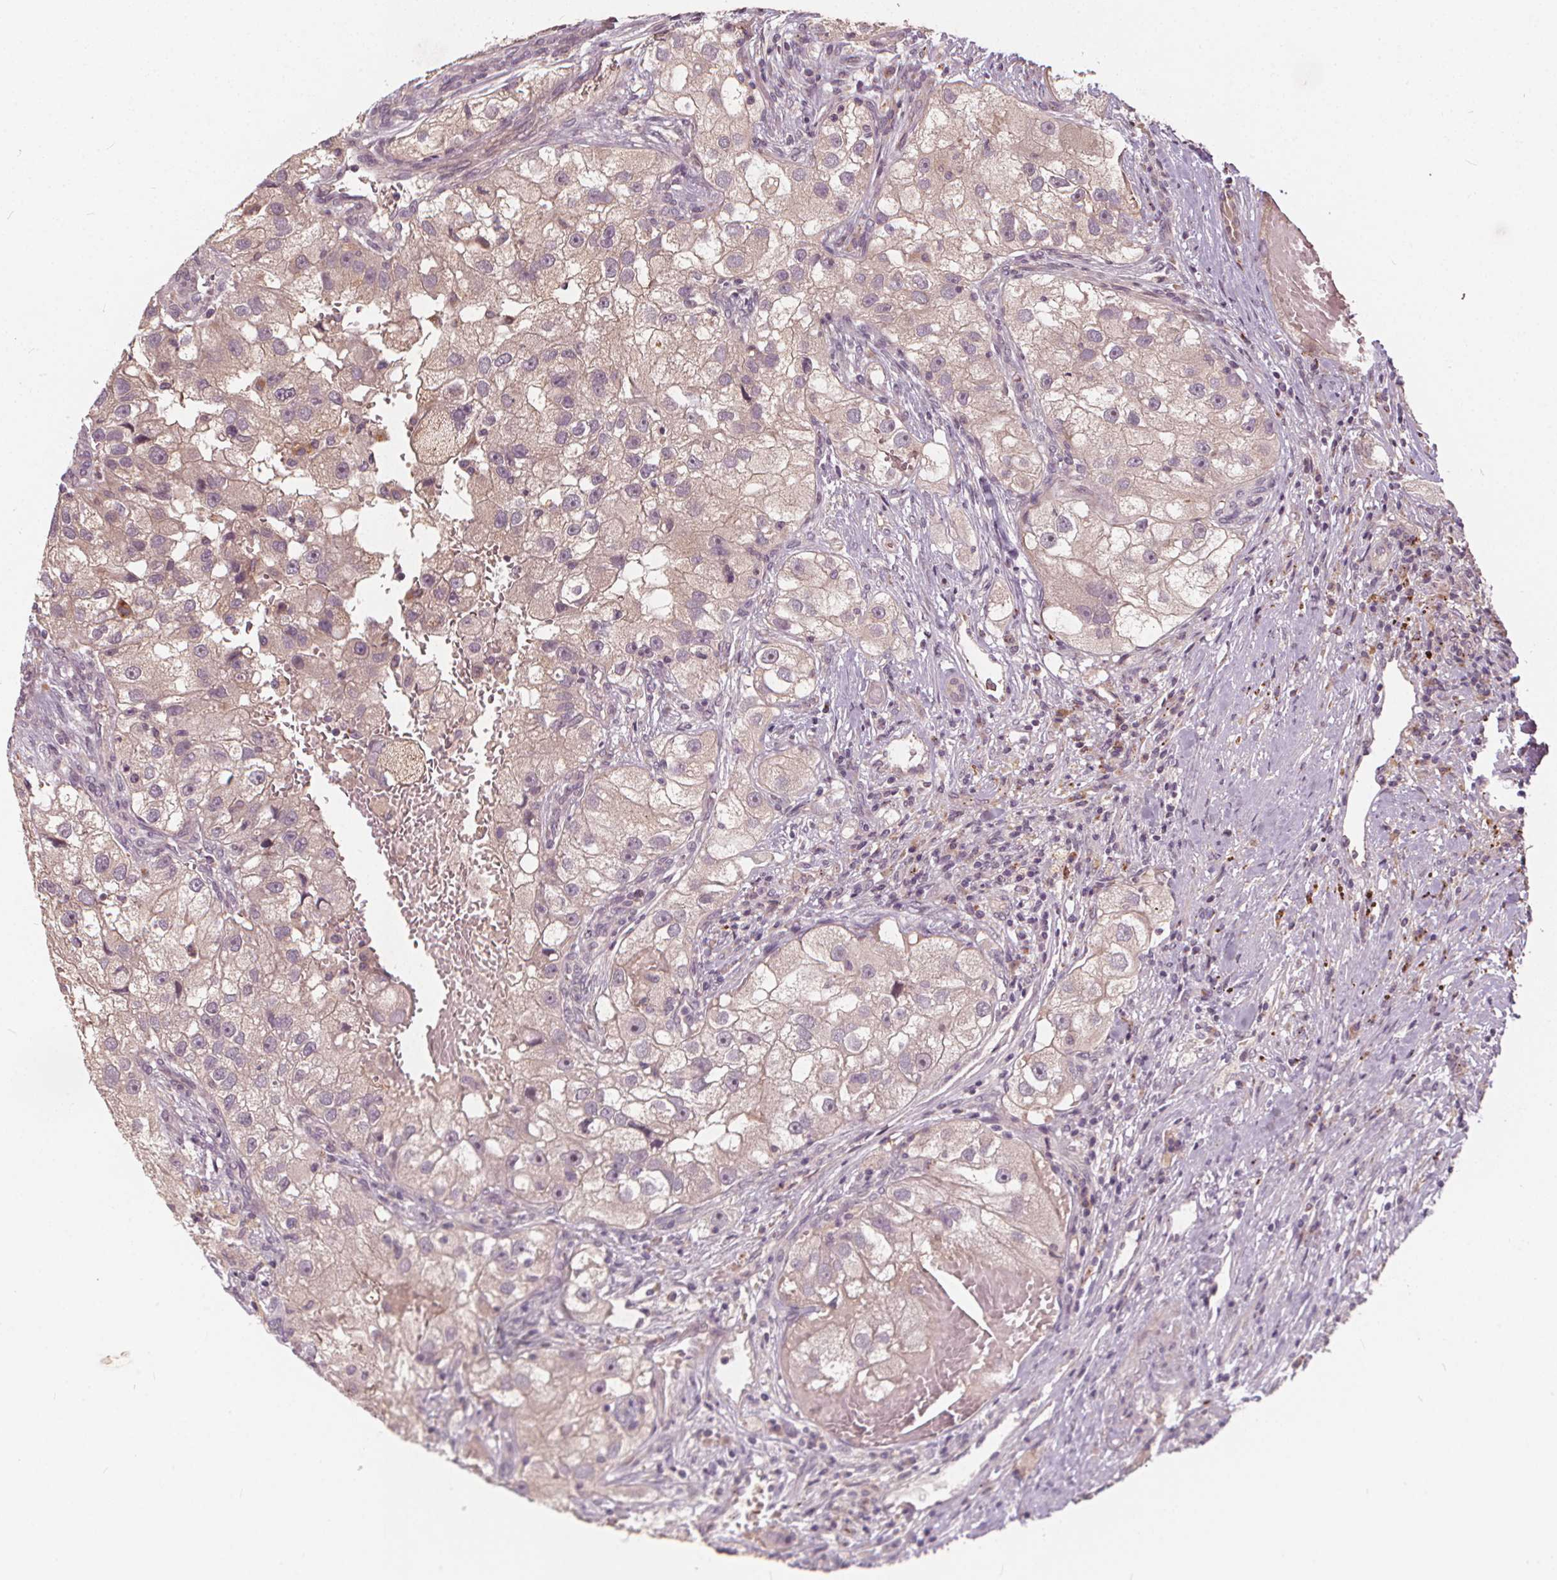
{"staining": {"intensity": "weak", "quantity": "25%-75%", "location": "cytoplasmic/membranous"}, "tissue": "renal cancer", "cell_type": "Tumor cells", "image_type": "cancer", "snomed": [{"axis": "morphology", "description": "Adenocarcinoma, NOS"}, {"axis": "topography", "description": "Kidney"}], "caption": "A micrograph showing weak cytoplasmic/membranous positivity in about 25%-75% of tumor cells in renal cancer, as visualized by brown immunohistochemical staining.", "gene": "IPO13", "patient": {"sex": "male", "age": 63}}